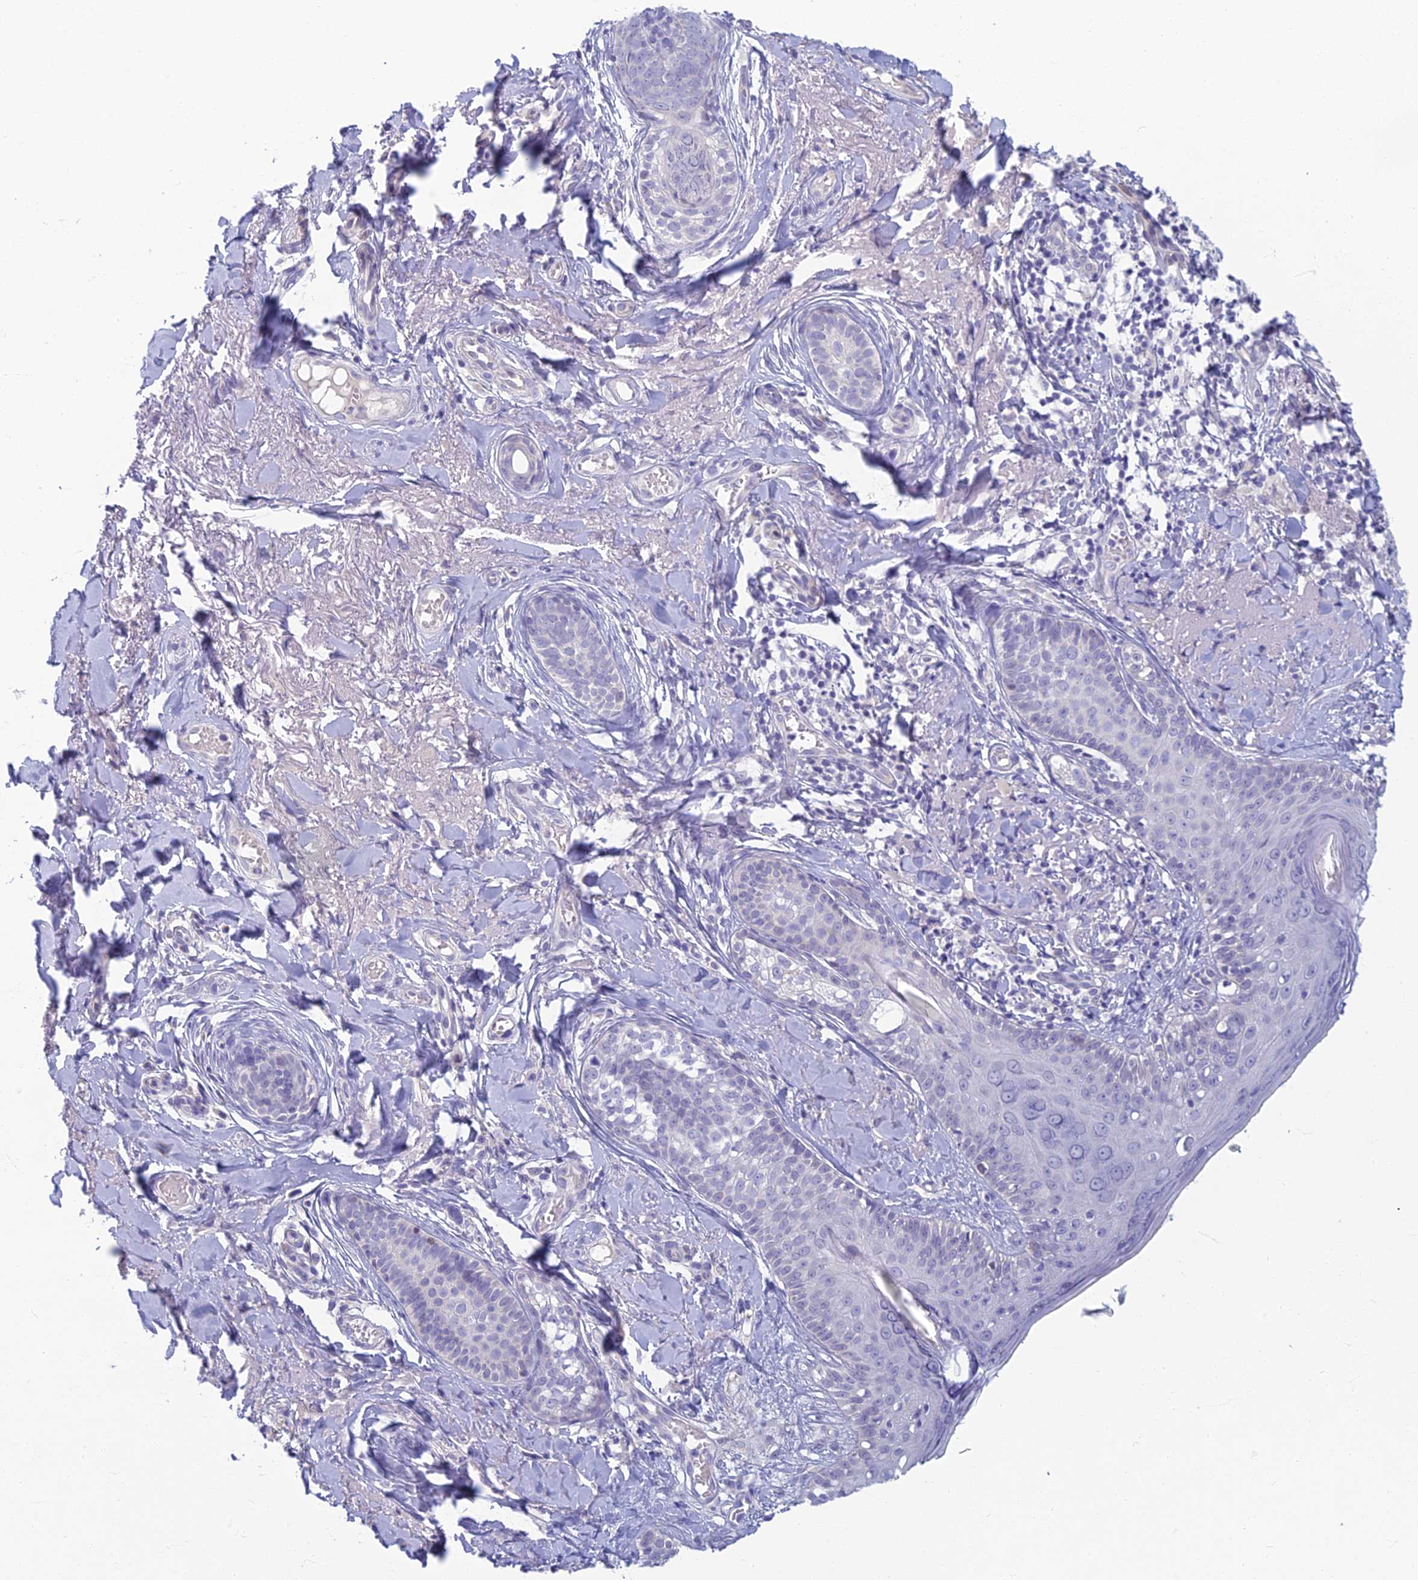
{"staining": {"intensity": "negative", "quantity": "none", "location": "none"}, "tissue": "skin cancer", "cell_type": "Tumor cells", "image_type": "cancer", "snomed": [{"axis": "morphology", "description": "Basal cell carcinoma"}, {"axis": "topography", "description": "Skin"}], "caption": "DAB (3,3'-diaminobenzidine) immunohistochemical staining of skin basal cell carcinoma demonstrates no significant staining in tumor cells.", "gene": "SLC25A41", "patient": {"sex": "female", "age": 76}}